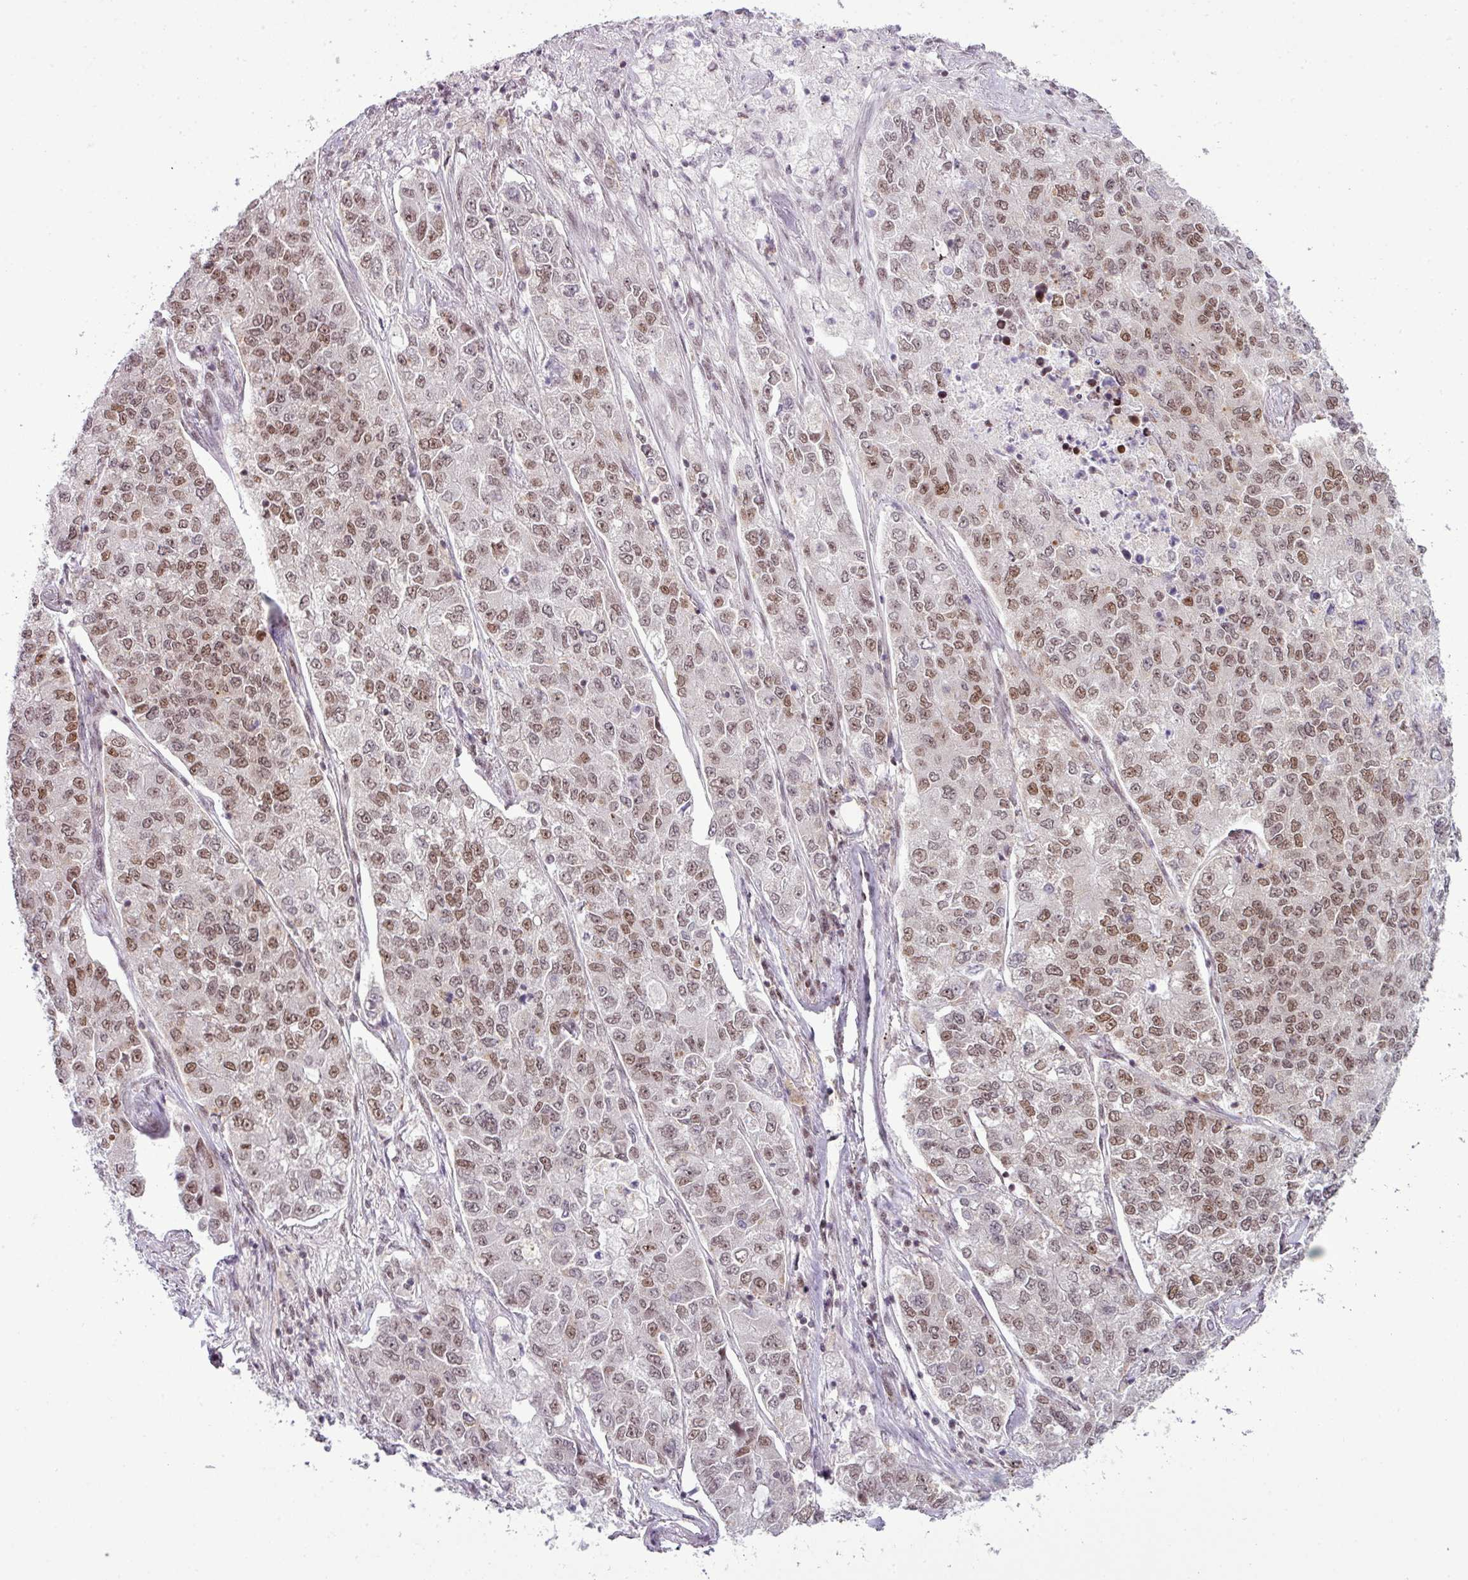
{"staining": {"intensity": "moderate", "quantity": ">75%", "location": "nuclear"}, "tissue": "lung cancer", "cell_type": "Tumor cells", "image_type": "cancer", "snomed": [{"axis": "morphology", "description": "Adenocarcinoma, NOS"}, {"axis": "topography", "description": "Lung"}], "caption": "Lung adenocarcinoma stained for a protein (brown) displays moderate nuclear positive staining in approximately >75% of tumor cells.", "gene": "ARL6IP4", "patient": {"sex": "male", "age": 49}}